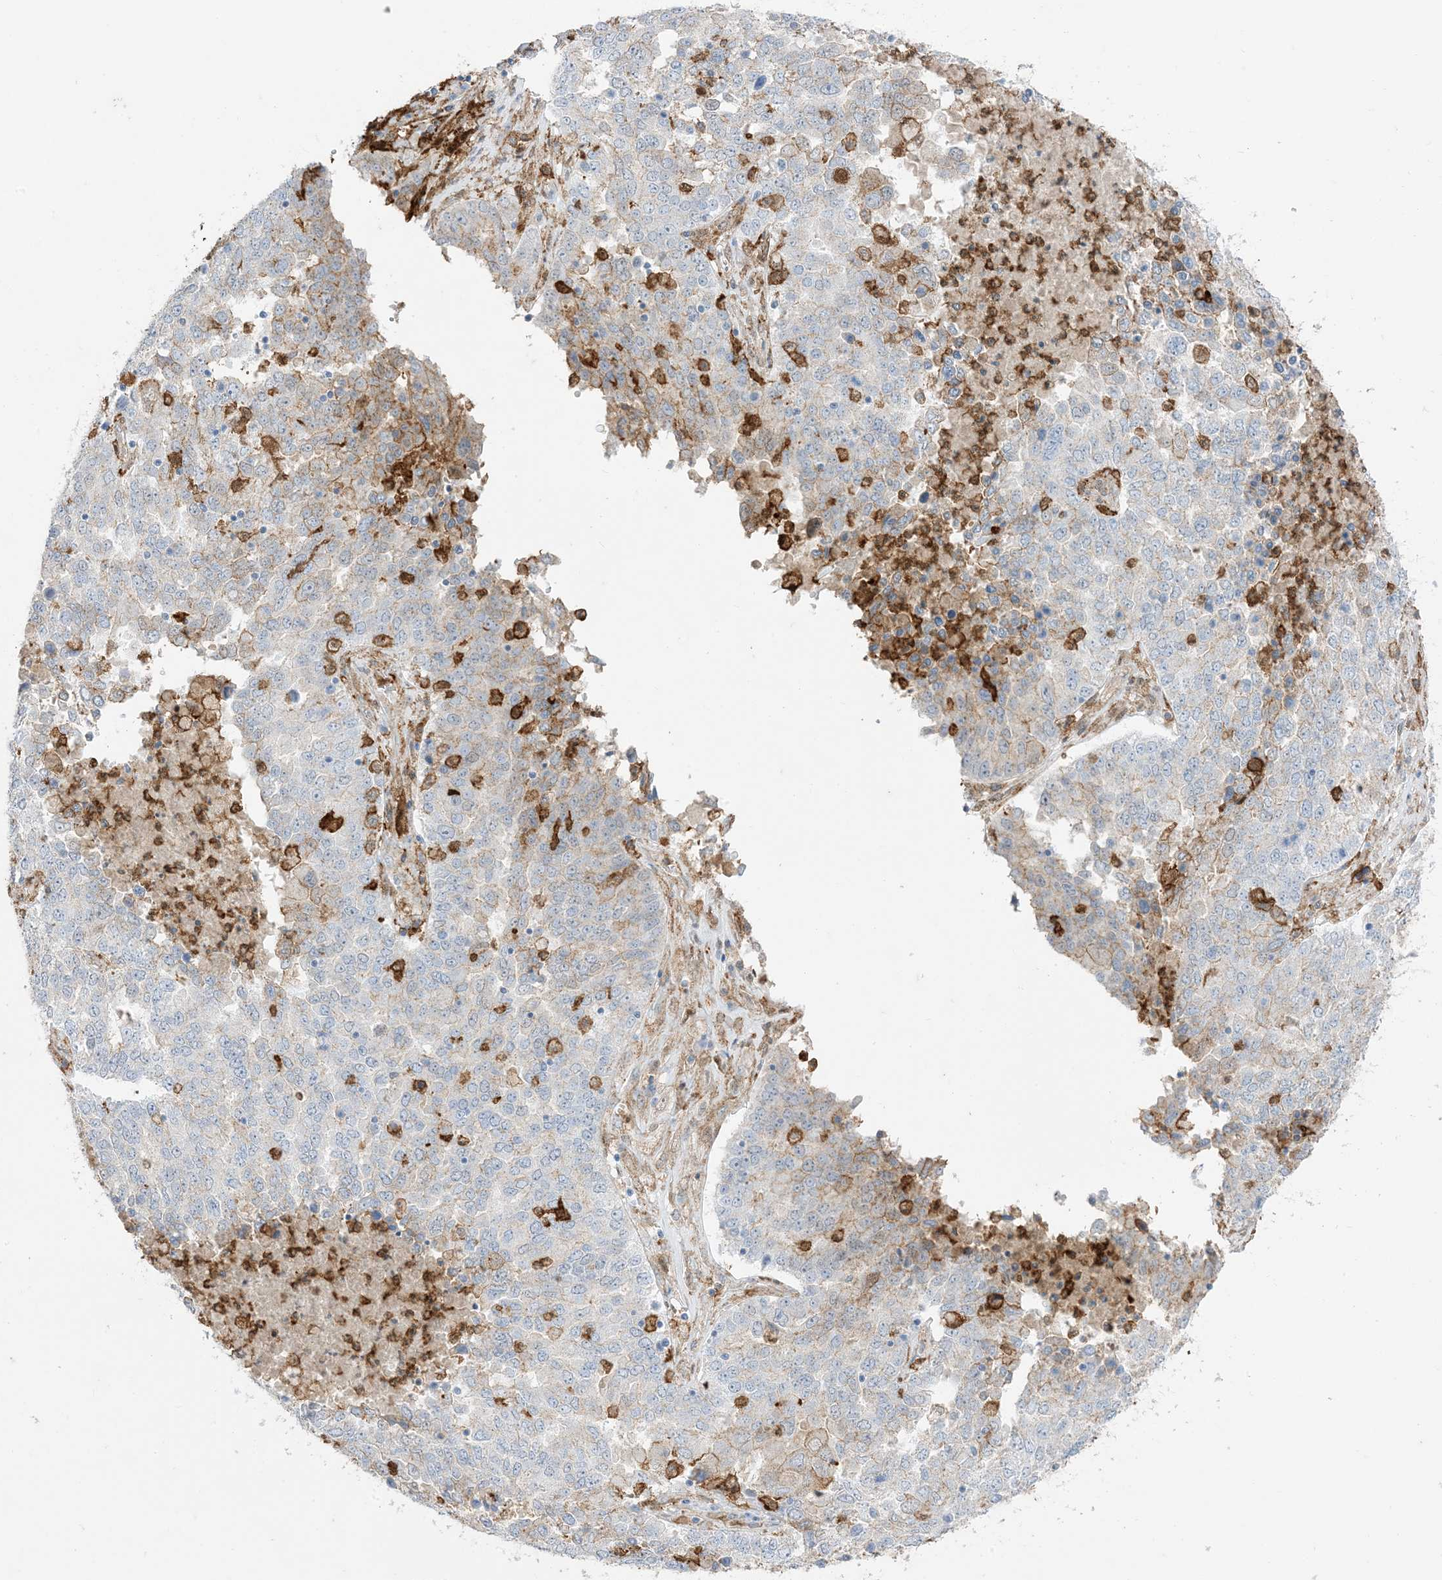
{"staining": {"intensity": "negative", "quantity": "none", "location": "none"}, "tissue": "ovarian cancer", "cell_type": "Tumor cells", "image_type": "cancer", "snomed": [{"axis": "morphology", "description": "Carcinoma, endometroid"}, {"axis": "topography", "description": "Ovary"}], "caption": "Histopathology image shows no protein expression in tumor cells of ovarian endometroid carcinoma tissue. (Stains: DAB (3,3'-diaminobenzidine) immunohistochemistry with hematoxylin counter stain, Microscopy: brightfield microscopy at high magnification).", "gene": "GSN", "patient": {"sex": "female", "age": 62}}